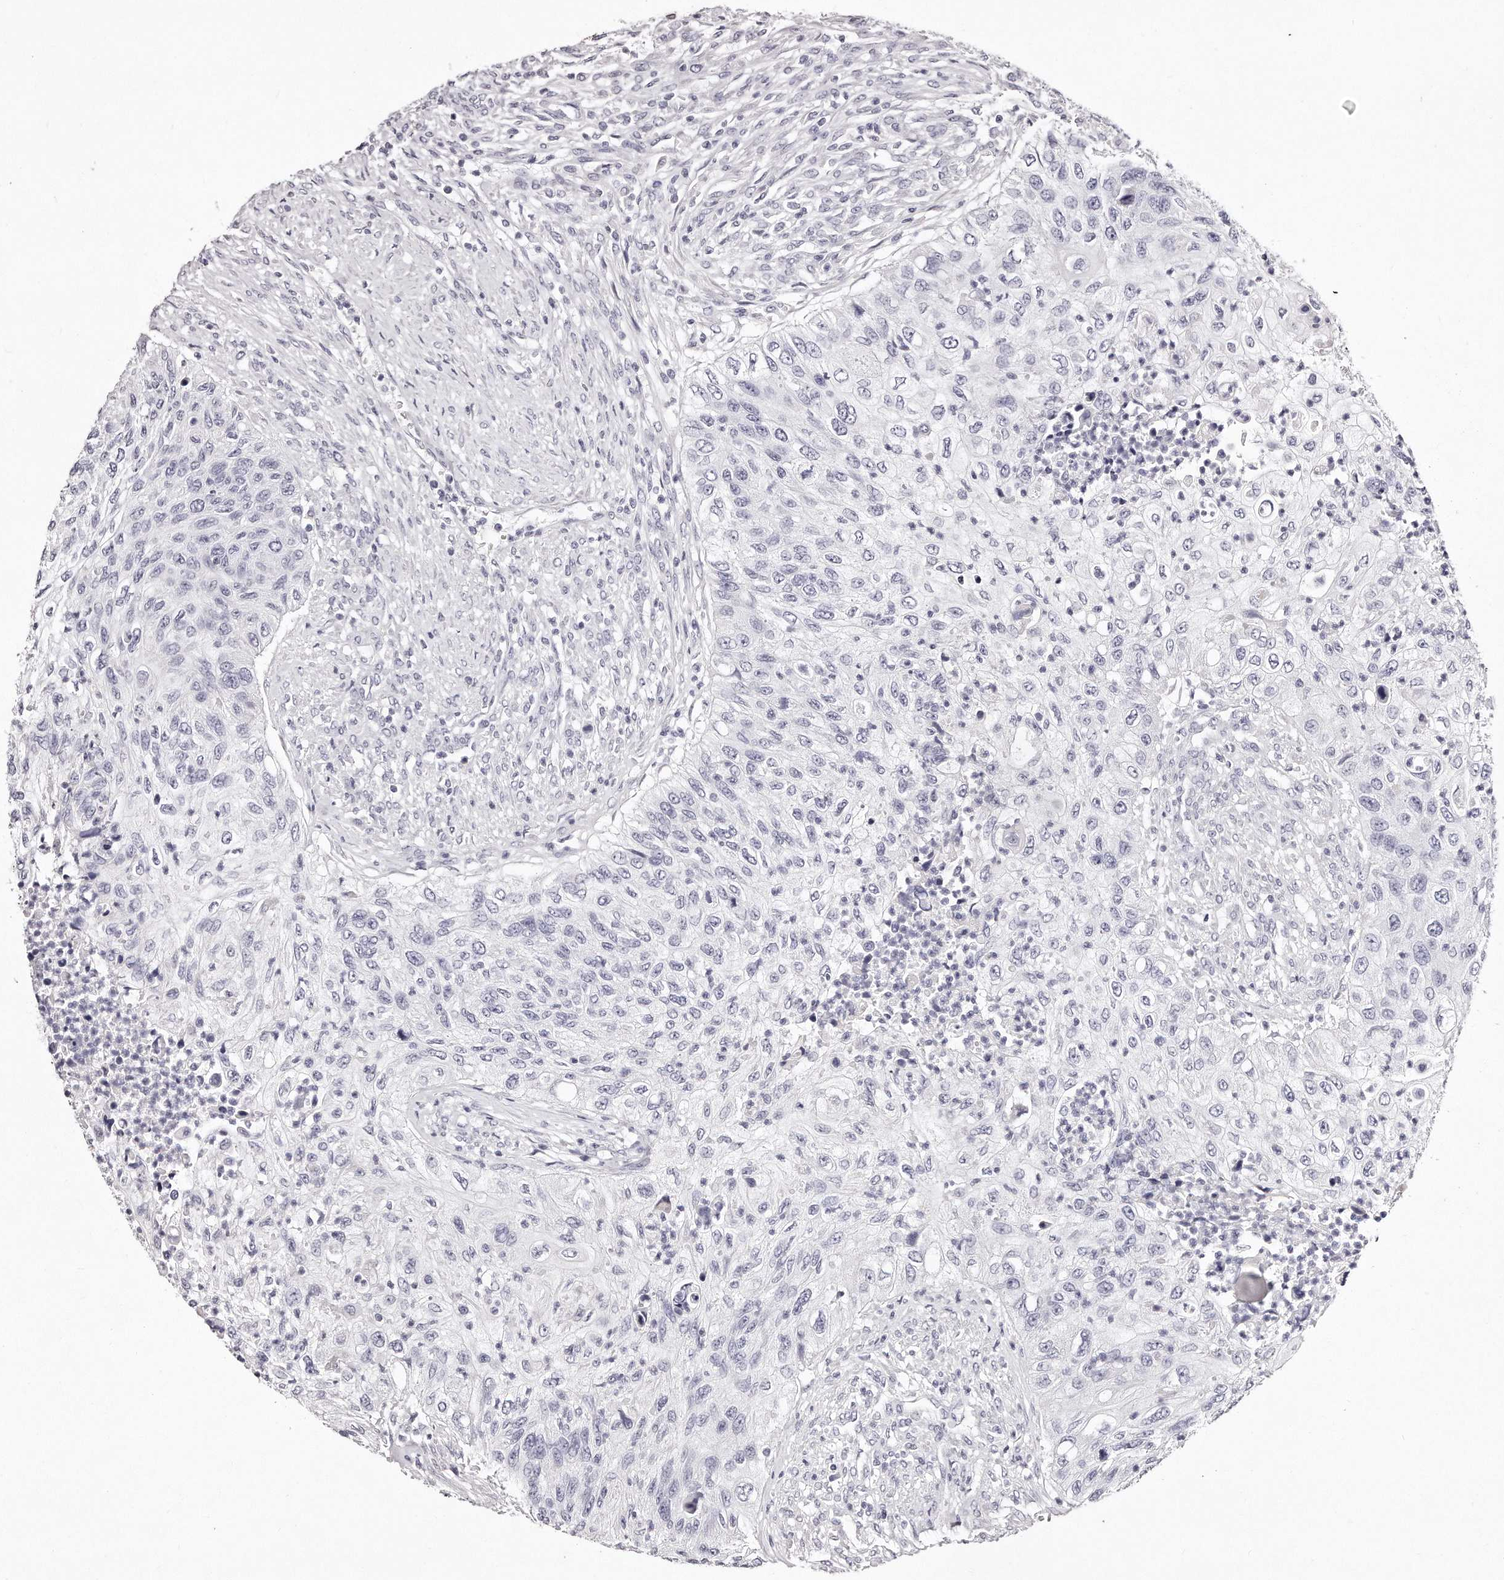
{"staining": {"intensity": "negative", "quantity": "none", "location": "none"}, "tissue": "urothelial cancer", "cell_type": "Tumor cells", "image_type": "cancer", "snomed": [{"axis": "morphology", "description": "Urothelial carcinoma, High grade"}, {"axis": "topography", "description": "Urinary bladder"}], "caption": "The immunohistochemistry histopathology image has no significant staining in tumor cells of urothelial cancer tissue.", "gene": "GDA", "patient": {"sex": "female", "age": 60}}